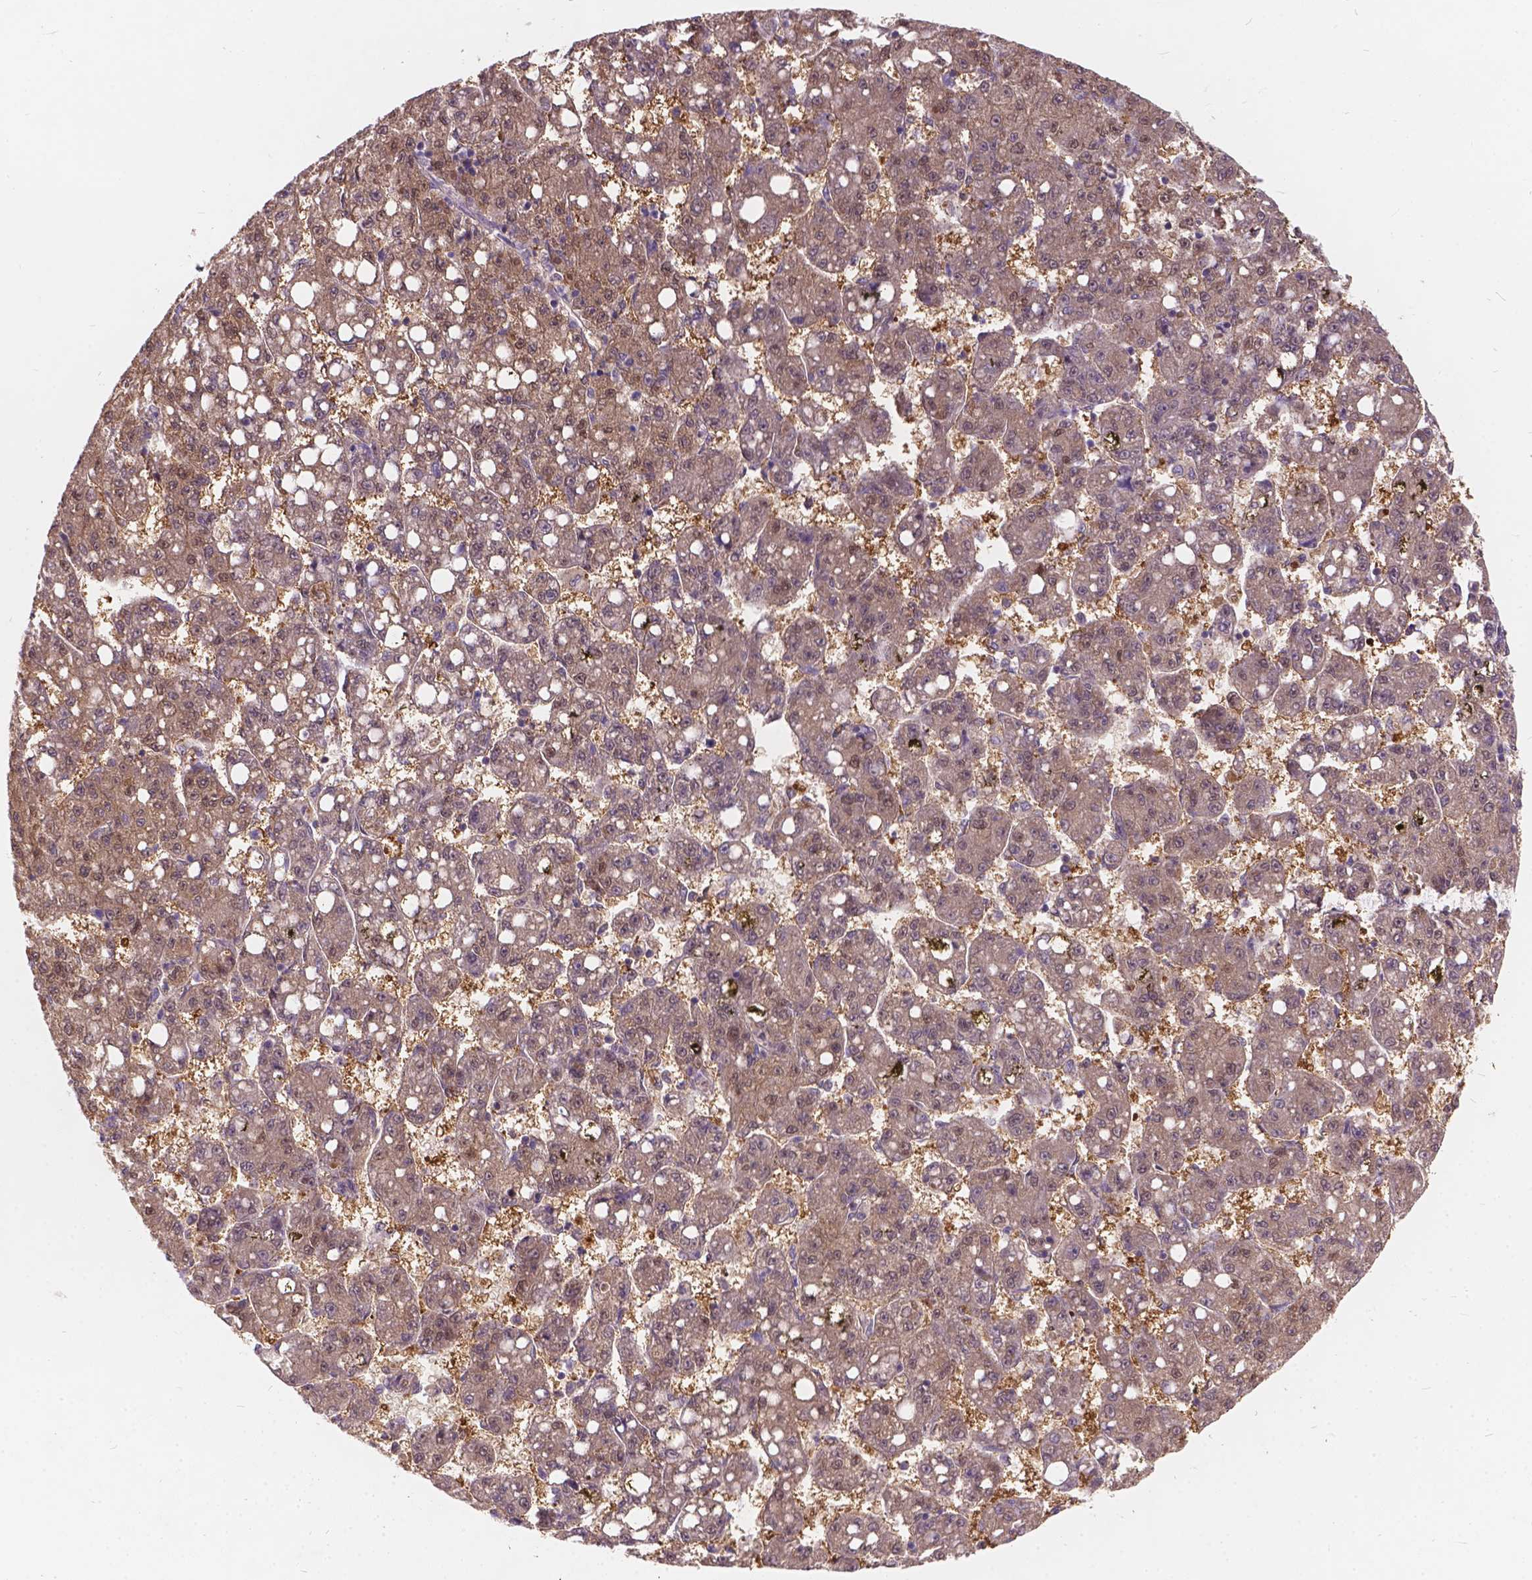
{"staining": {"intensity": "weak", "quantity": ">75%", "location": "cytoplasmic/membranous,nuclear"}, "tissue": "liver cancer", "cell_type": "Tumor cells", "image_type": "cancer", "snomed": [{"axis": "morphology", "description": "Carcinoma, Hepatocellular, NOS"}, {"axis": "topography", "description": "Liver"}], "caption": "Weak cytoplasmic/membranous and nuclear expression for a protein is present in about >75% of tumor cells of liver hepatocellular carcinoma using immunohistochemistry (IHC).", "gene": "PEX11G", "patient": {"sex": "female", "age": 65}}